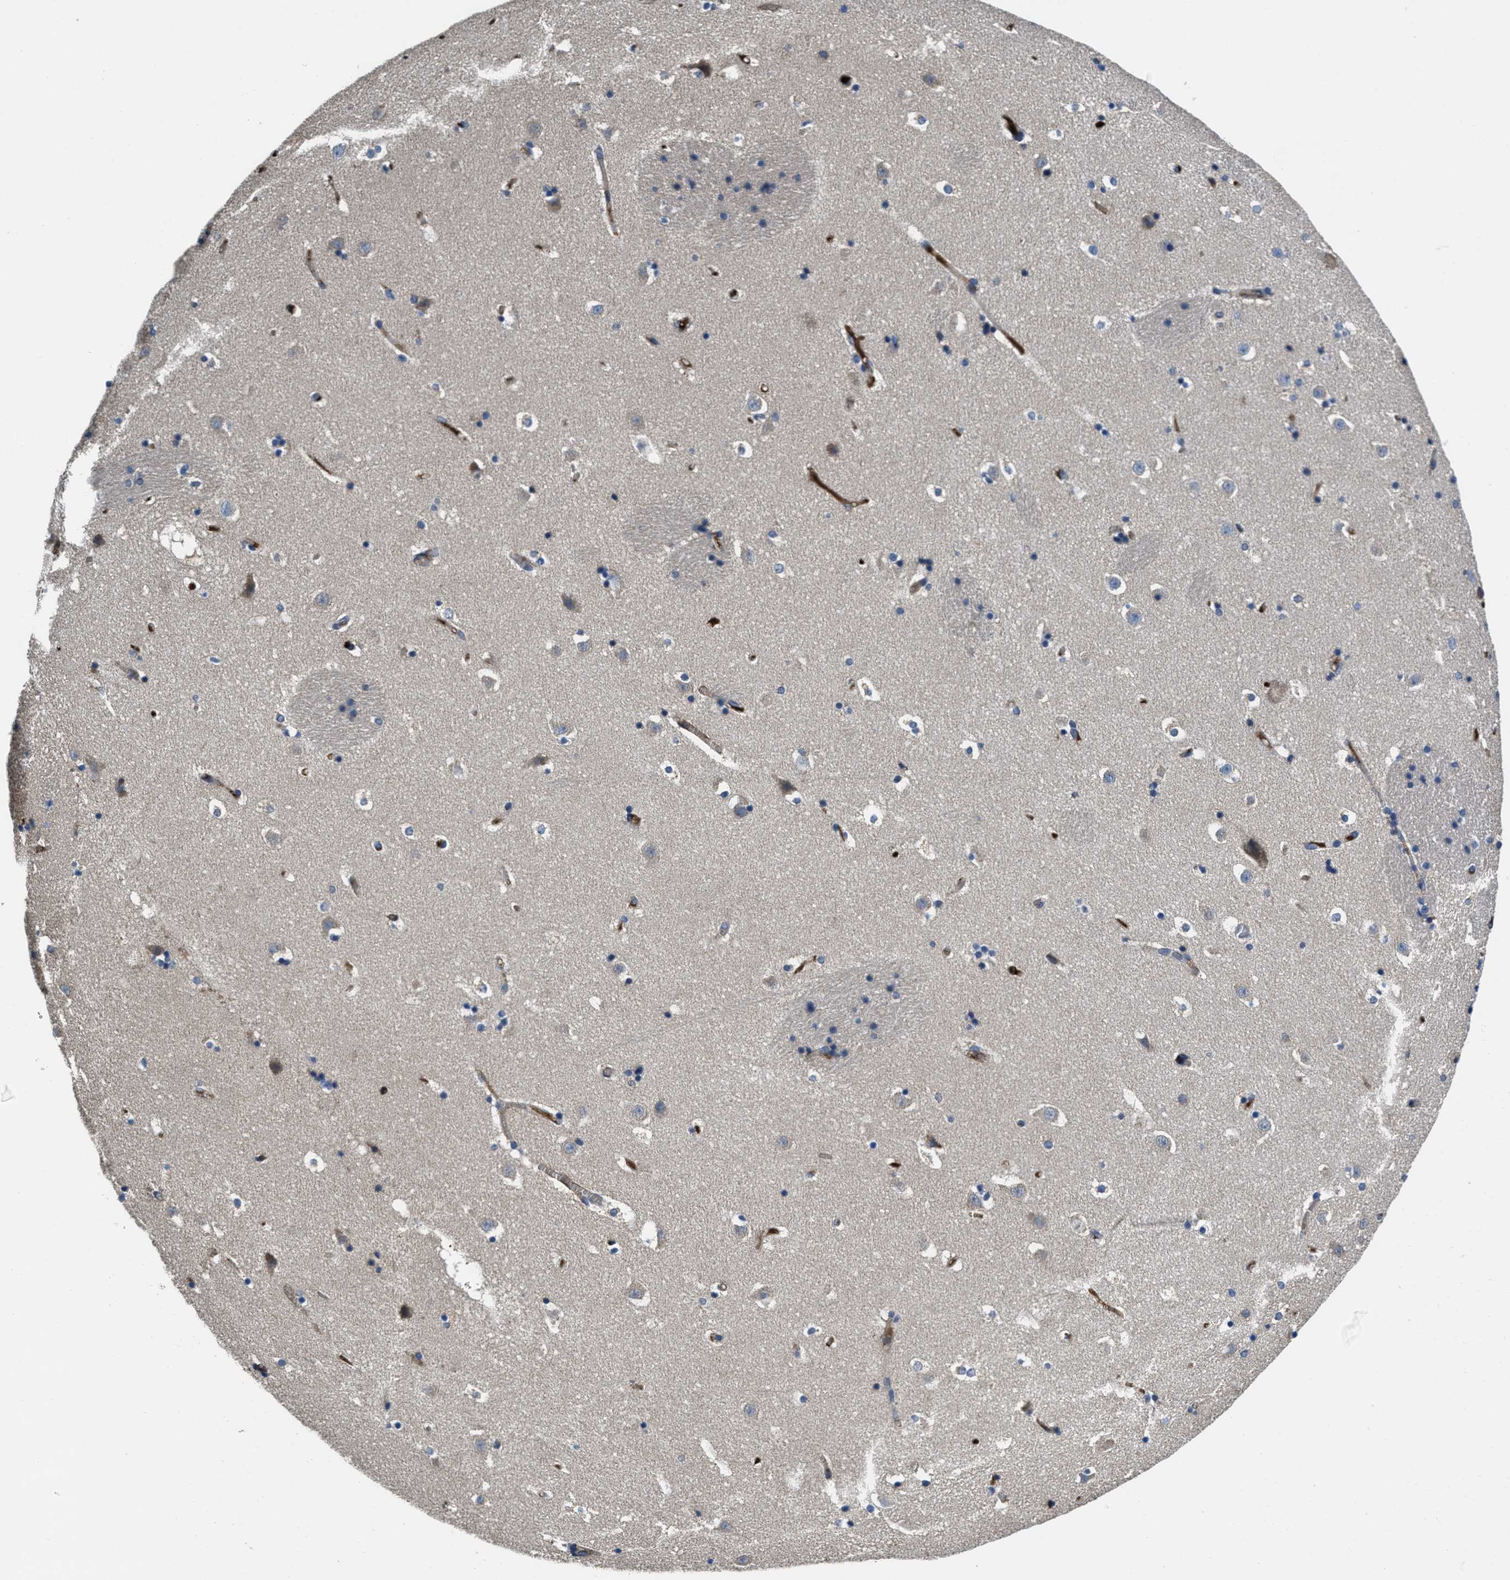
{"staining": {"intensity": "moderate", "quantity": "<25%", "location": "cytoplasmic/membranous"}, "tissue": "caudate", "cell_type": "Glial cells", "image_type": "normal", "snomed": [{"axis": "morphology", "description": "Normal tissue, NOS"}, {"axis": "topography", "description": "Lateral ventricle wall"}], "caption": "Benign caudate displays moderate cytoplasmic/membranous expression in about <25% of glial cells The staining is performed using DAB (3,3'-diaminobenzidine) brown chromogen to label protein expression. The nuclei are counter-stained blue using hematoxylin..", "gene": "GALK1", "patient": {"sex": "male", "age": 45}}